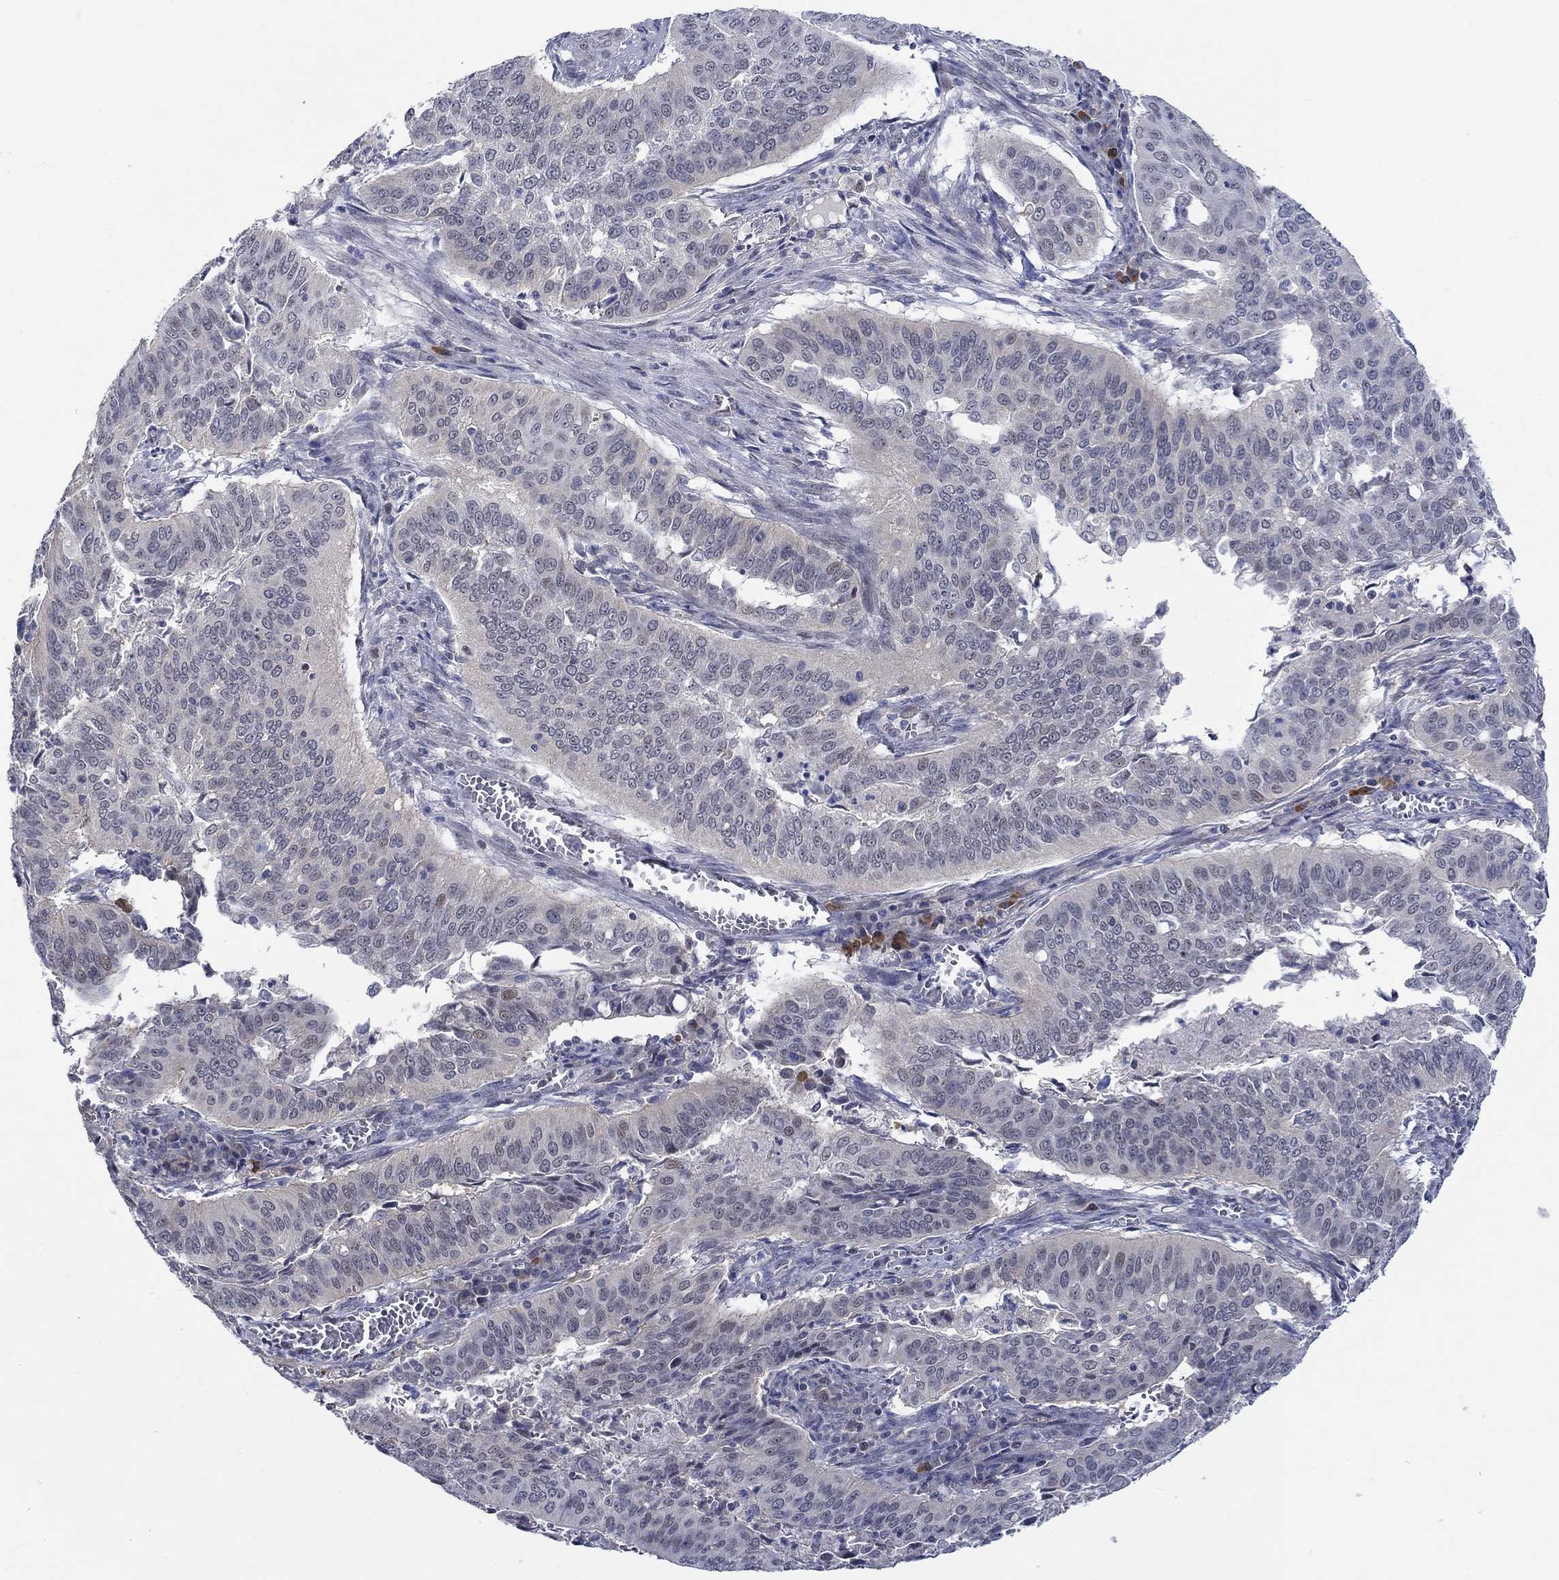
{"staining": {"intensity": "negative", "quantity": "none", "location": "none"}, "tissue": "cervical cancer", "cell_type": "Tumor cells", "image_type": "cancer", "snomed": [{"axis": "morphology", "description": "Squamous cell carcinoma, NOS"}, {"axis": "topography", "description": "Cervix"}], "caption": "A micrograph of human squamous cell carcinoma (cervical) is negative for staining in tumor cells. (DAB (3,3'-diaminobenzidine) immunohistochemistry with hematoxylin counter stain).", "gene": "WASF1", "patient": {"sex": "female", "age": 39}}